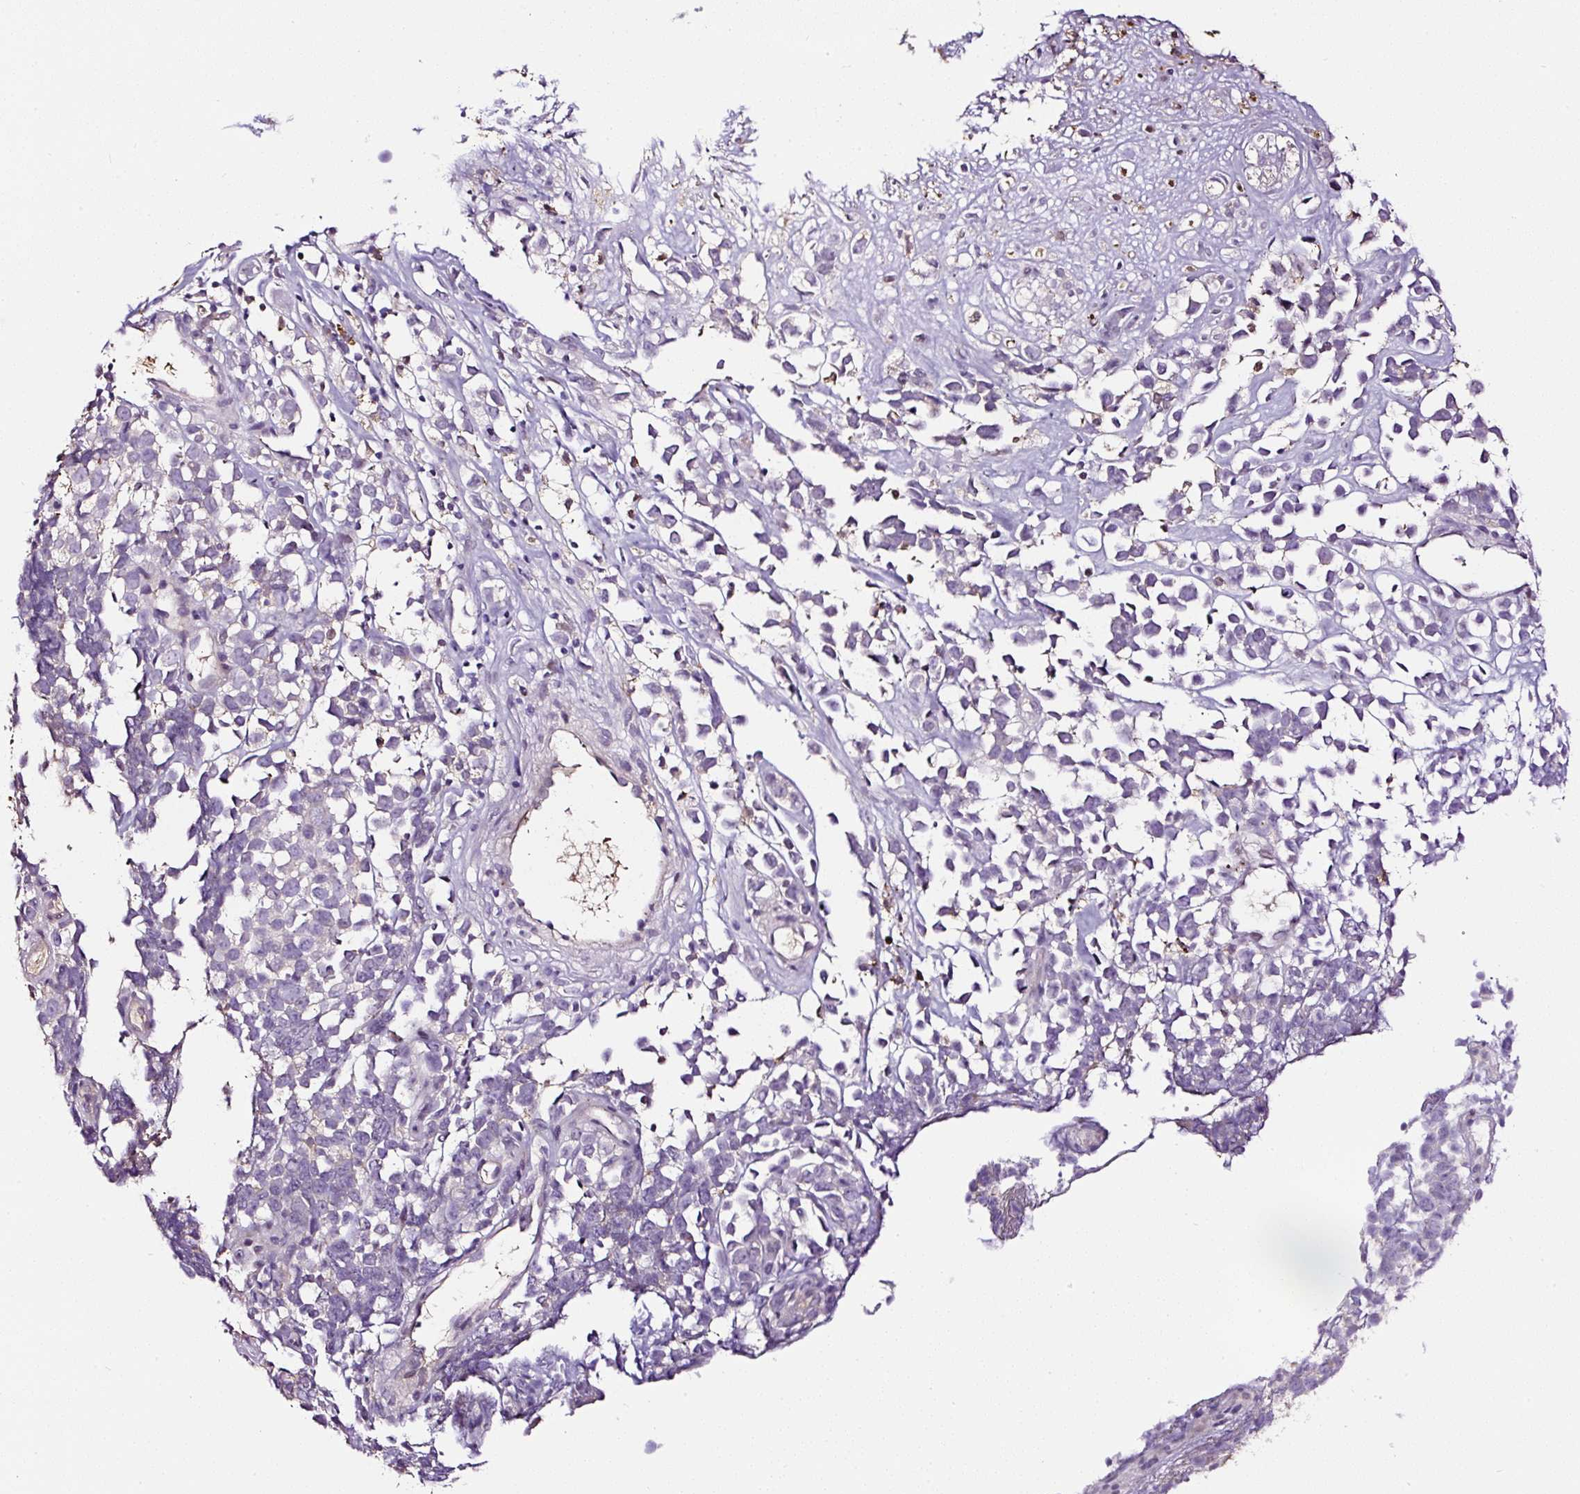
{"staining": {"intensity": "negative", "quantity": "none", "location": "none"}, "tissue": "melanoma", "cell_type": "Tumor cells", "image_type": "cancer", "snomed": [{"axis": "morphology", "description": "Malignant melanoma, NOS"}, {"axis": "topography", "description": "Nose, NOS"}], "caption": "Image shows no significant protein staining in tumor cells of melanoma.", "gene": "LRRC24", "patient": {"sex": "female", "age": 48}}